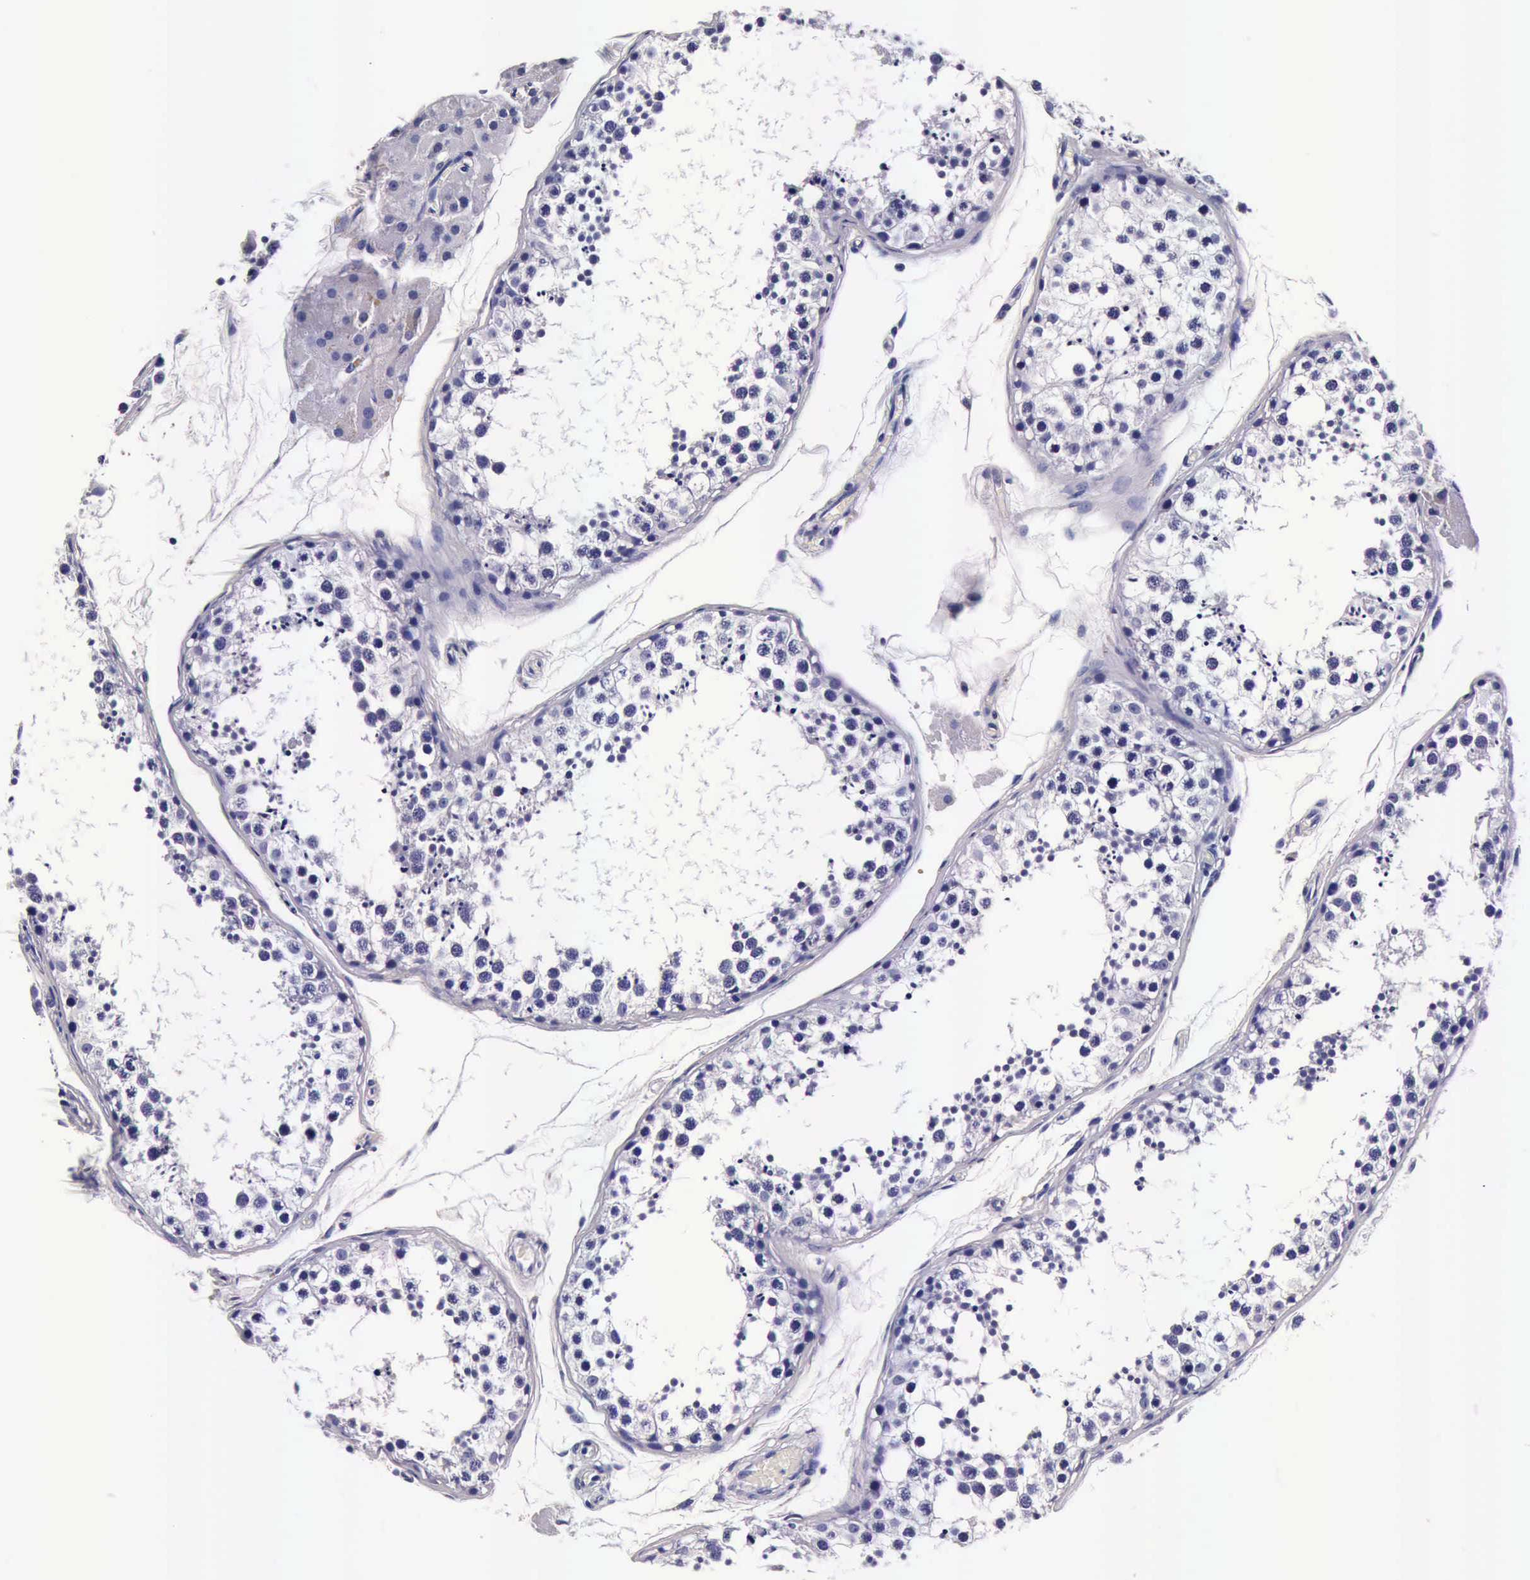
{"staining": {"intensity": "negative", "quantity": "none", "location": "none"}, "tissue": "testis", "cell_type": "Cells in seminiferous ducts", "image_type": "normal", "snomed": [{"axis": "morphology", "description": "Normal tissue, NOS"}, {"axis": "topography", "description": "Testis"}], "caption": "A photomicrograph of human testis is negative for staining in cells in seminiferous ducts. (DAB (3,3'-diaminobenzidine) immunohistochemistry (IHC) with hematoxylin counter stain).", "gene": "IAPP", "patient": {"sex": "male", "age": 57}}